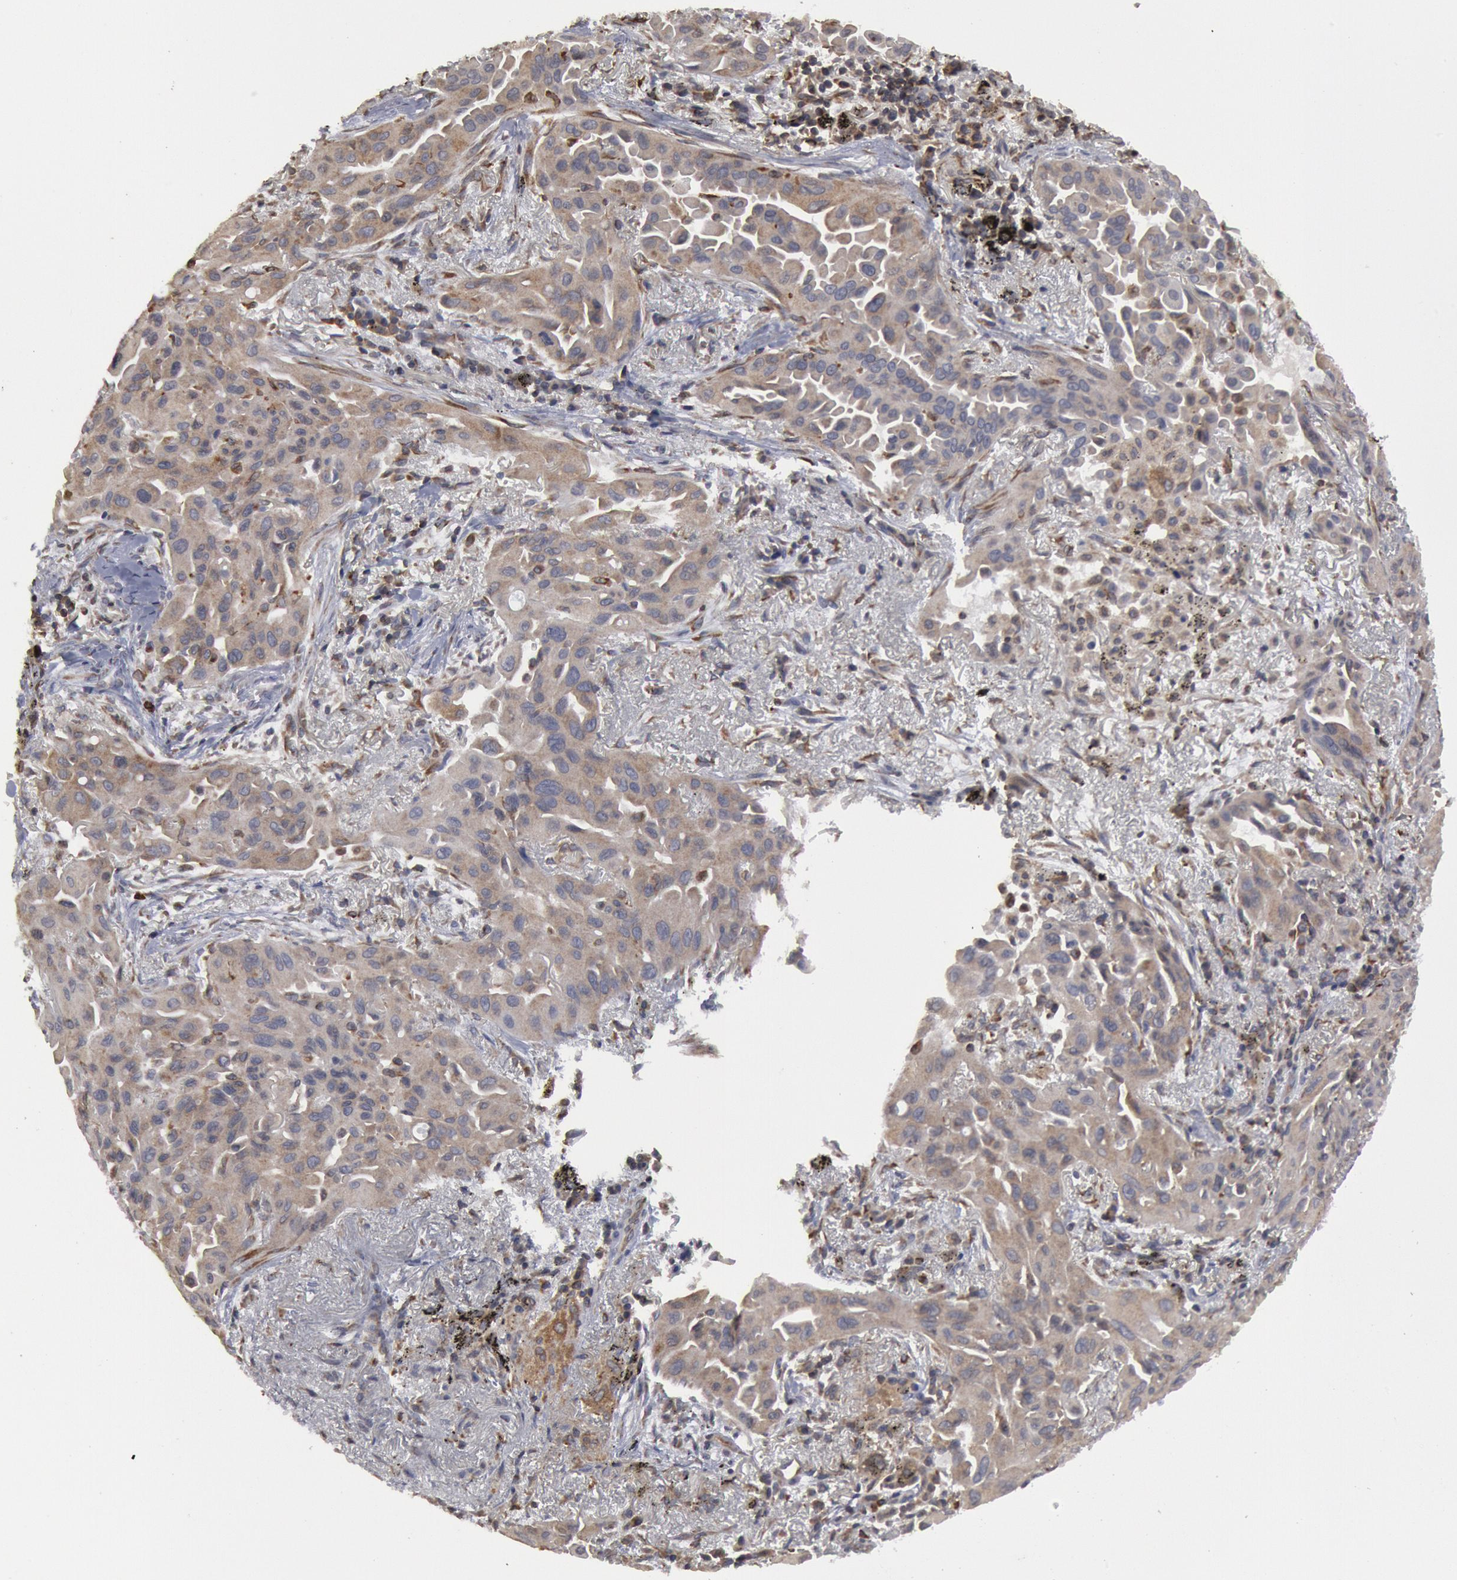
{"staining": {"intensity": "weak", "quantity": ">75%", "location": "cytoplasmic/membranous"}, "tissue": "lung cancer", "cell_type": "Tumor cells", "image_type": "cancer", "snomed": [{"axis": "morphology", "description": "Adenocarcinoma, NOS"}, {"axis": "topography", "description": "Lung"}], "caption": "Tumor cells display low levels of weak cytoplasmic/membranous staining in about >75% of cells in adenocarcinoma (lung). The staining was performed using DAB (3,3'-diaminobenzidine) to visualize the protein expression in brown, while the nuclei were stained in blue with hematoxylin (Magnification: 20x).", "gene": "OSBPL8", "patient": {"sex": "male", "age": 68}}